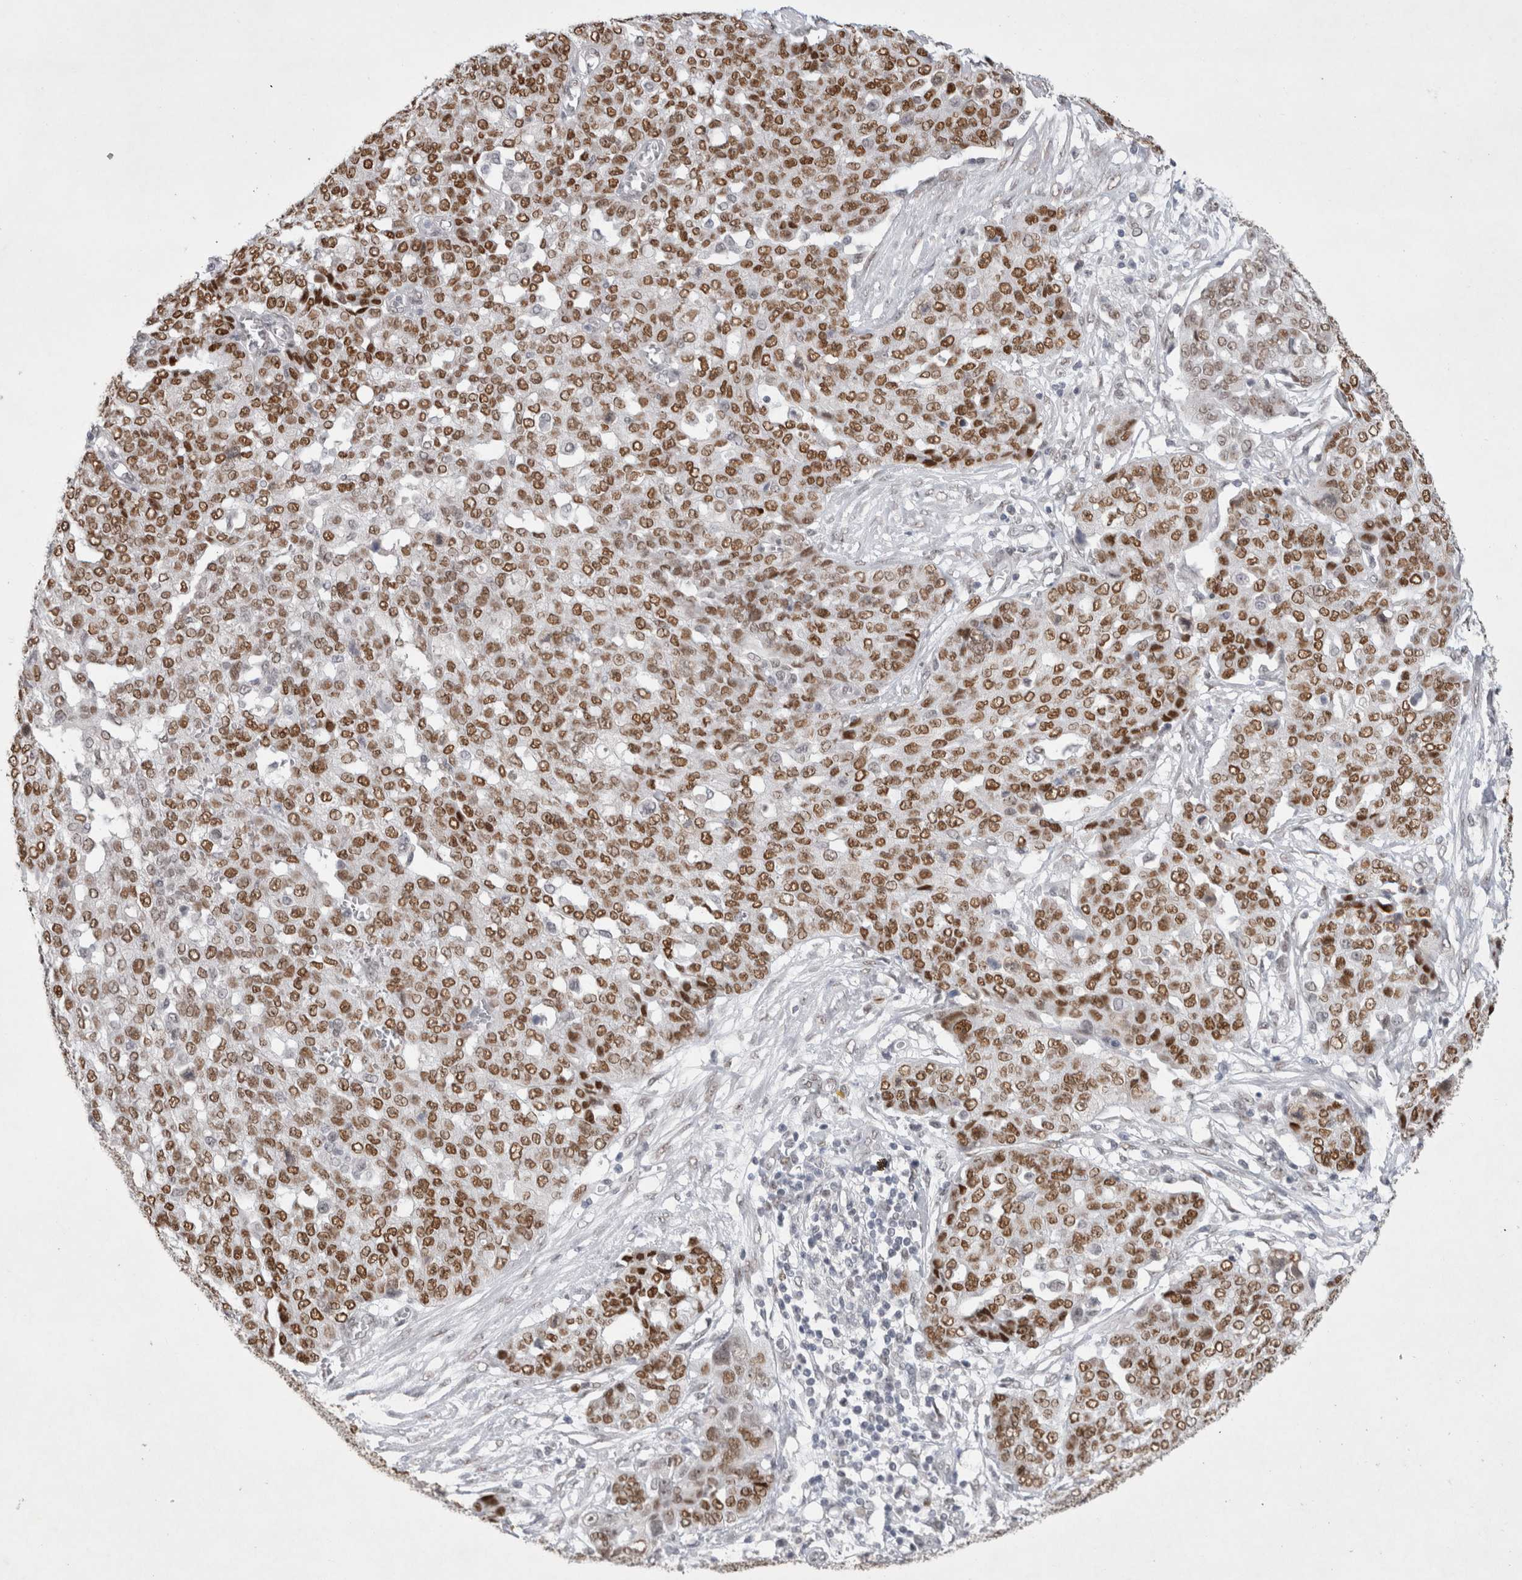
{"staining": {"intensity": "moderate", "quantity": ">75%", "location": "nuclear"}, "tissue": "ovarian cancer", "cell_type": "Tumor cells", "image_type": "cancer", "snomed": [{"axis": "morphology", "description": "Cystadenocarcinoma, serous, NOS"}, {"axis": "topography", "description": "Soft tissue"}, {"axis": "topography", "description": "Ovary"}], "caption": "IHC histopathology image of ovarian cancer (serous cystadenocarcinoma) stained for a protein (brown), which displays medium levels of moderate nuclear positivity in approximately >75% of tumor cells.", "gene": "RECQL4", "patient": {"sex": "female", "age": 57}}